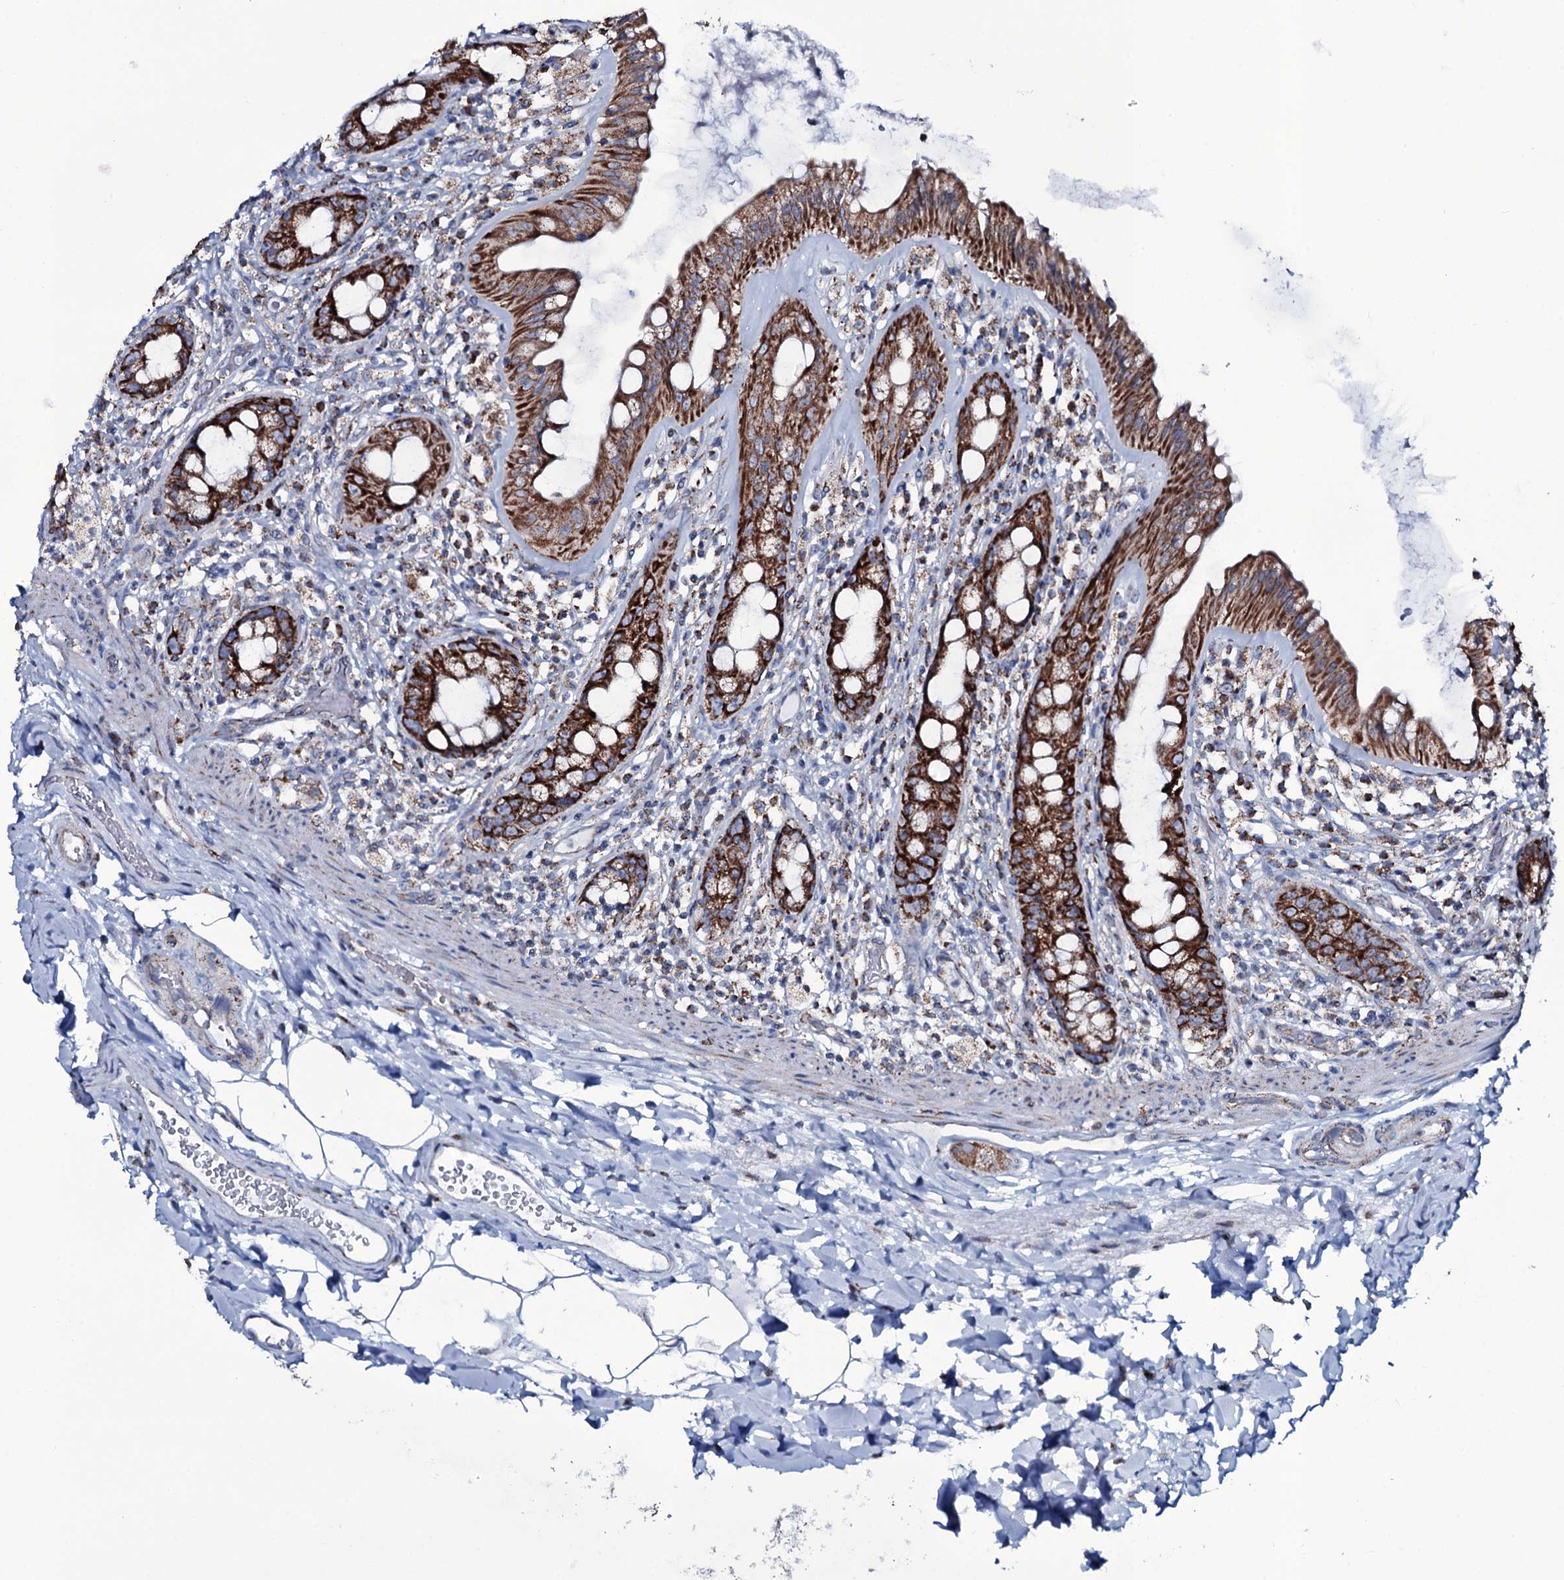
{"staining": {"intensity": "strong", "quantity": ">75%", "location": "cytoplasmic/membranous"}, "tissue": "rectum", "cell_type": "Glandular cells", "image_type": "normal", "snomed": [{"axis": "morphology", "description": "Normal tissue, NOS"}, {"axis": "topography", "description": "Rectum"}], "caption": "Strong cytoplasmic/membranous protein positivity is appreciated in approximately >75% of glandular cells in rectum.", "gene": "MRPS35", "patient": {"sex": "female", "age": 57}}